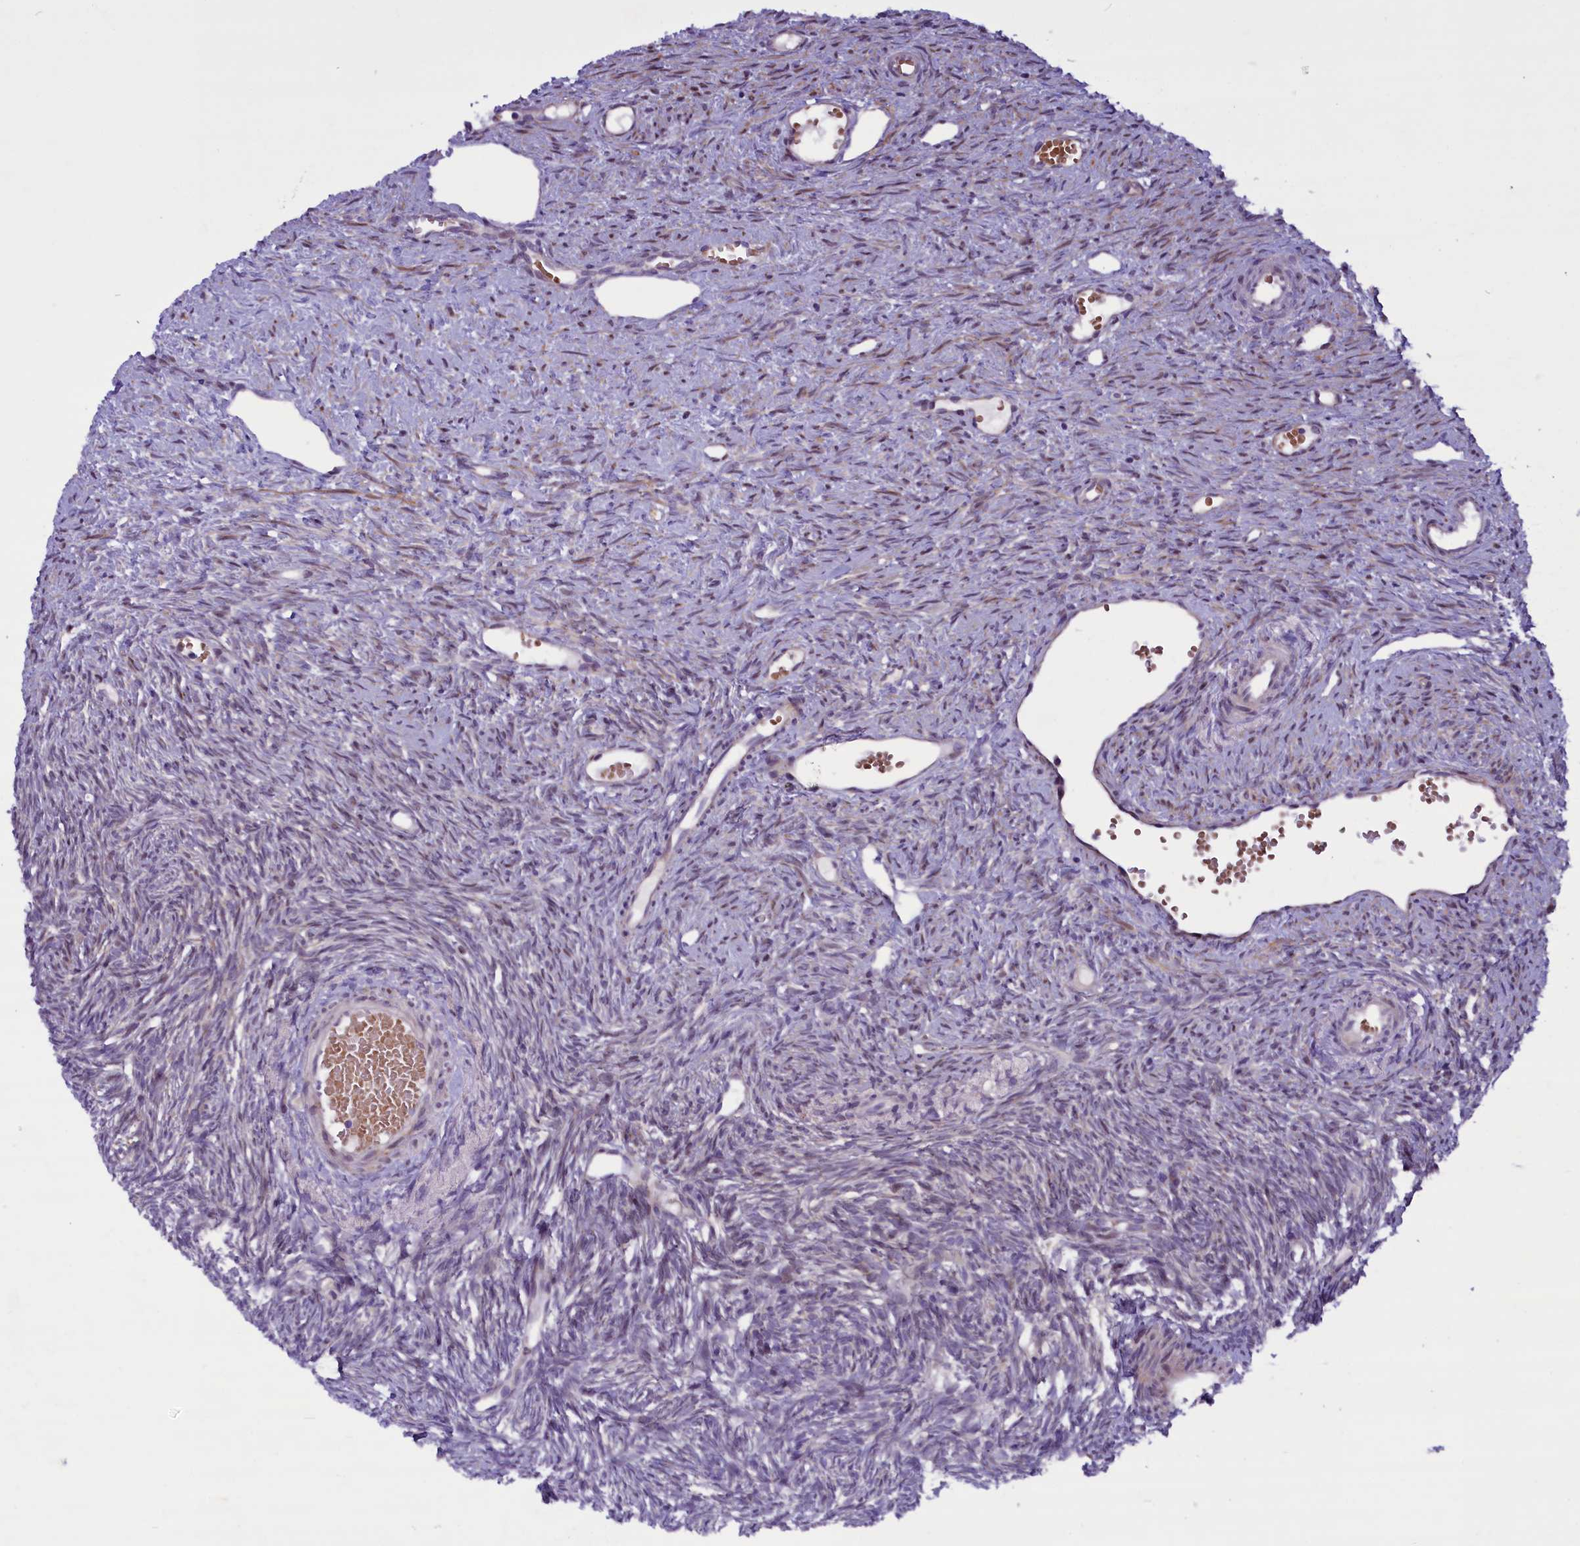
{"staining": {"intensity": "weak", "quantity": "25%-75%", "location": "cytoplasmic/membranous"}, "tissue": "ovary", "cell_type": "Follicle cells", "image_type": "normal", "snomed": [{"axis": "morphology", "description": "Normal tissue, NOS"}, {"axis": "topography", "description": "Ovary"}], "caption": "An image of human ovary stained for a protein reveals weak cytoplasmic/membranous brown staining in follicle cells.", "gene": "MIEF2", "patient": {"sex": "female", "age": 51}}